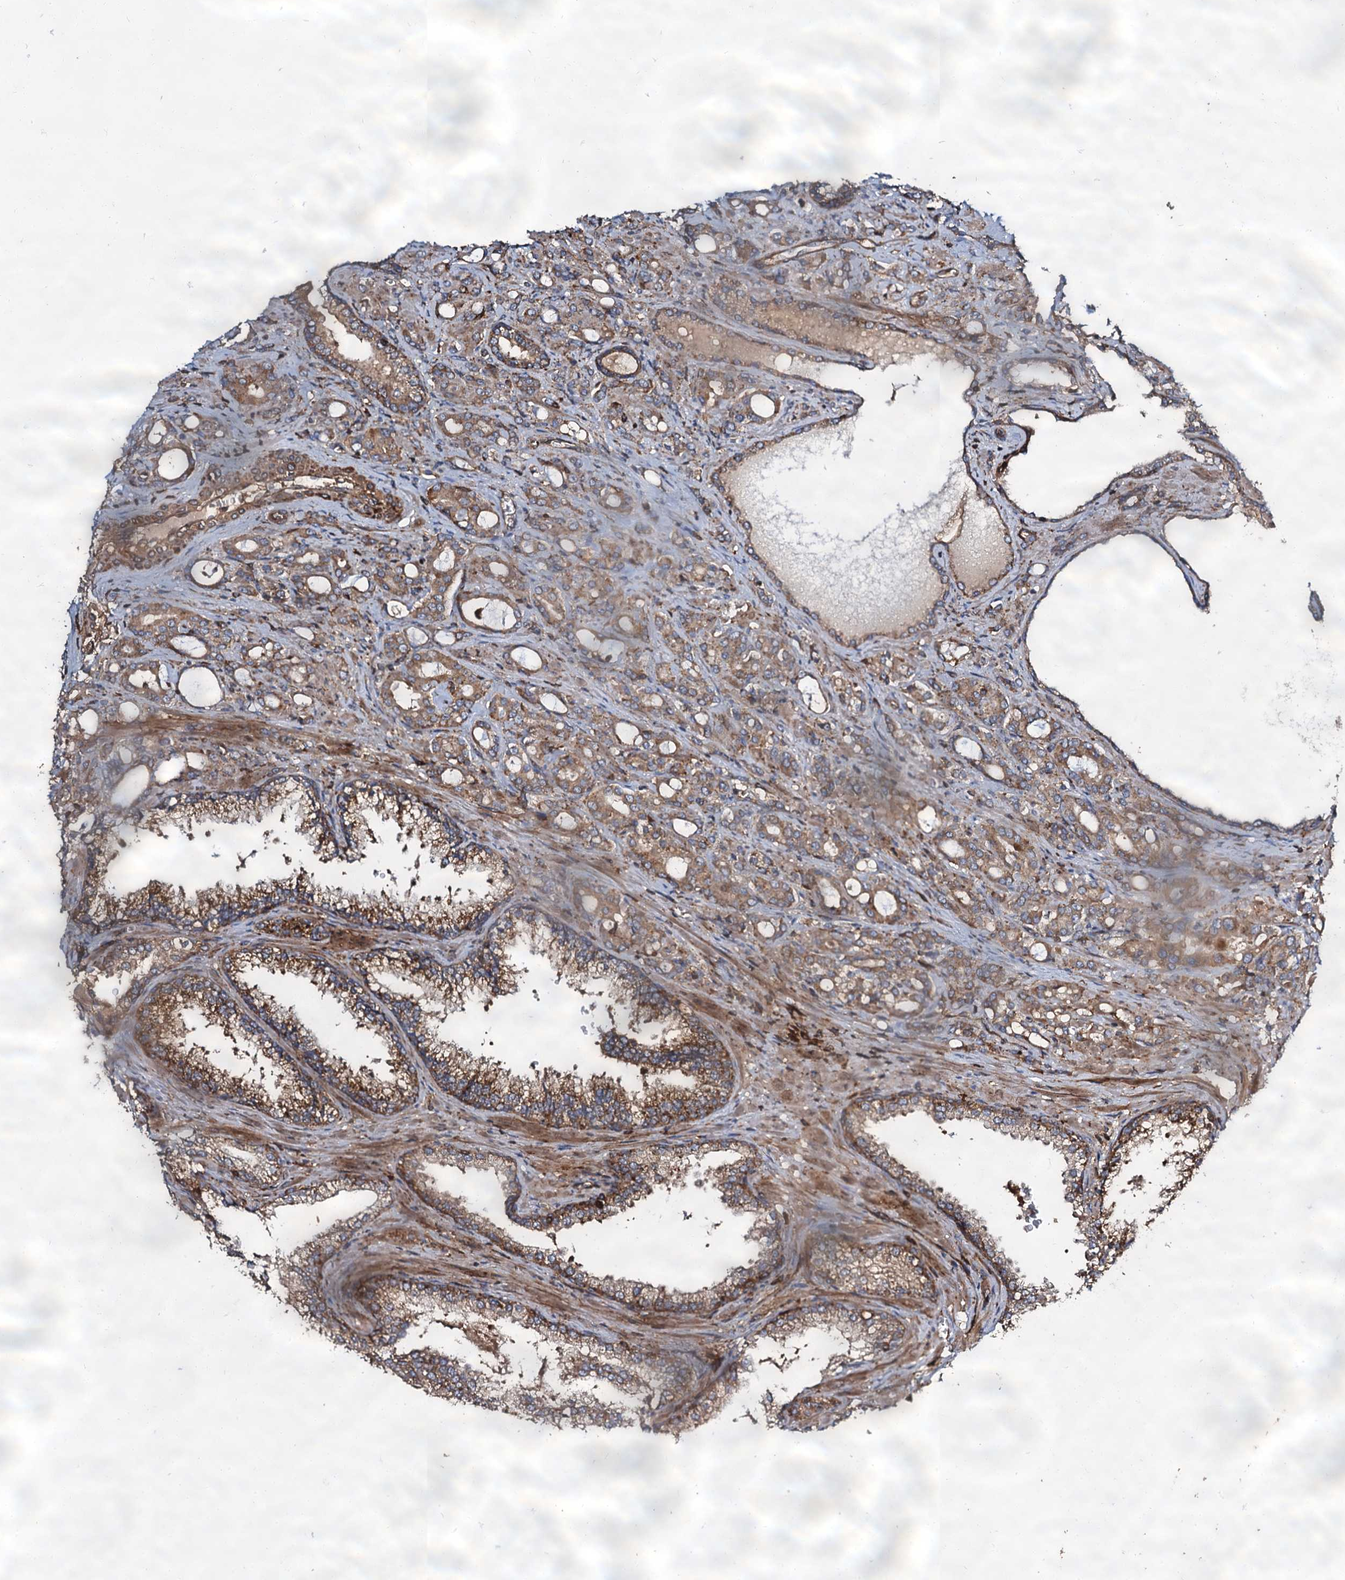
{"staining": {"intensity": "moderate", "quantity": ">75%", "location": "cytoplasmic/membranous"}, "tissue": "prostate cancer", "cell_type": "Tumor cells", "image_type": "cancer", "snomed": [{"axis": "morphology", "description": "Adenocarcinoma, High grade"}, {"axis": "topography", "description": "Prostate"}], "caption": "Protein expression analysis of human prostate high-grade adenocarcinoma reveals moderate cytoplasmic/membranous staining in approximately >75% of tumor cells.", "gene": "WDR73", "patient": {"sex": "male", "age": 72}}